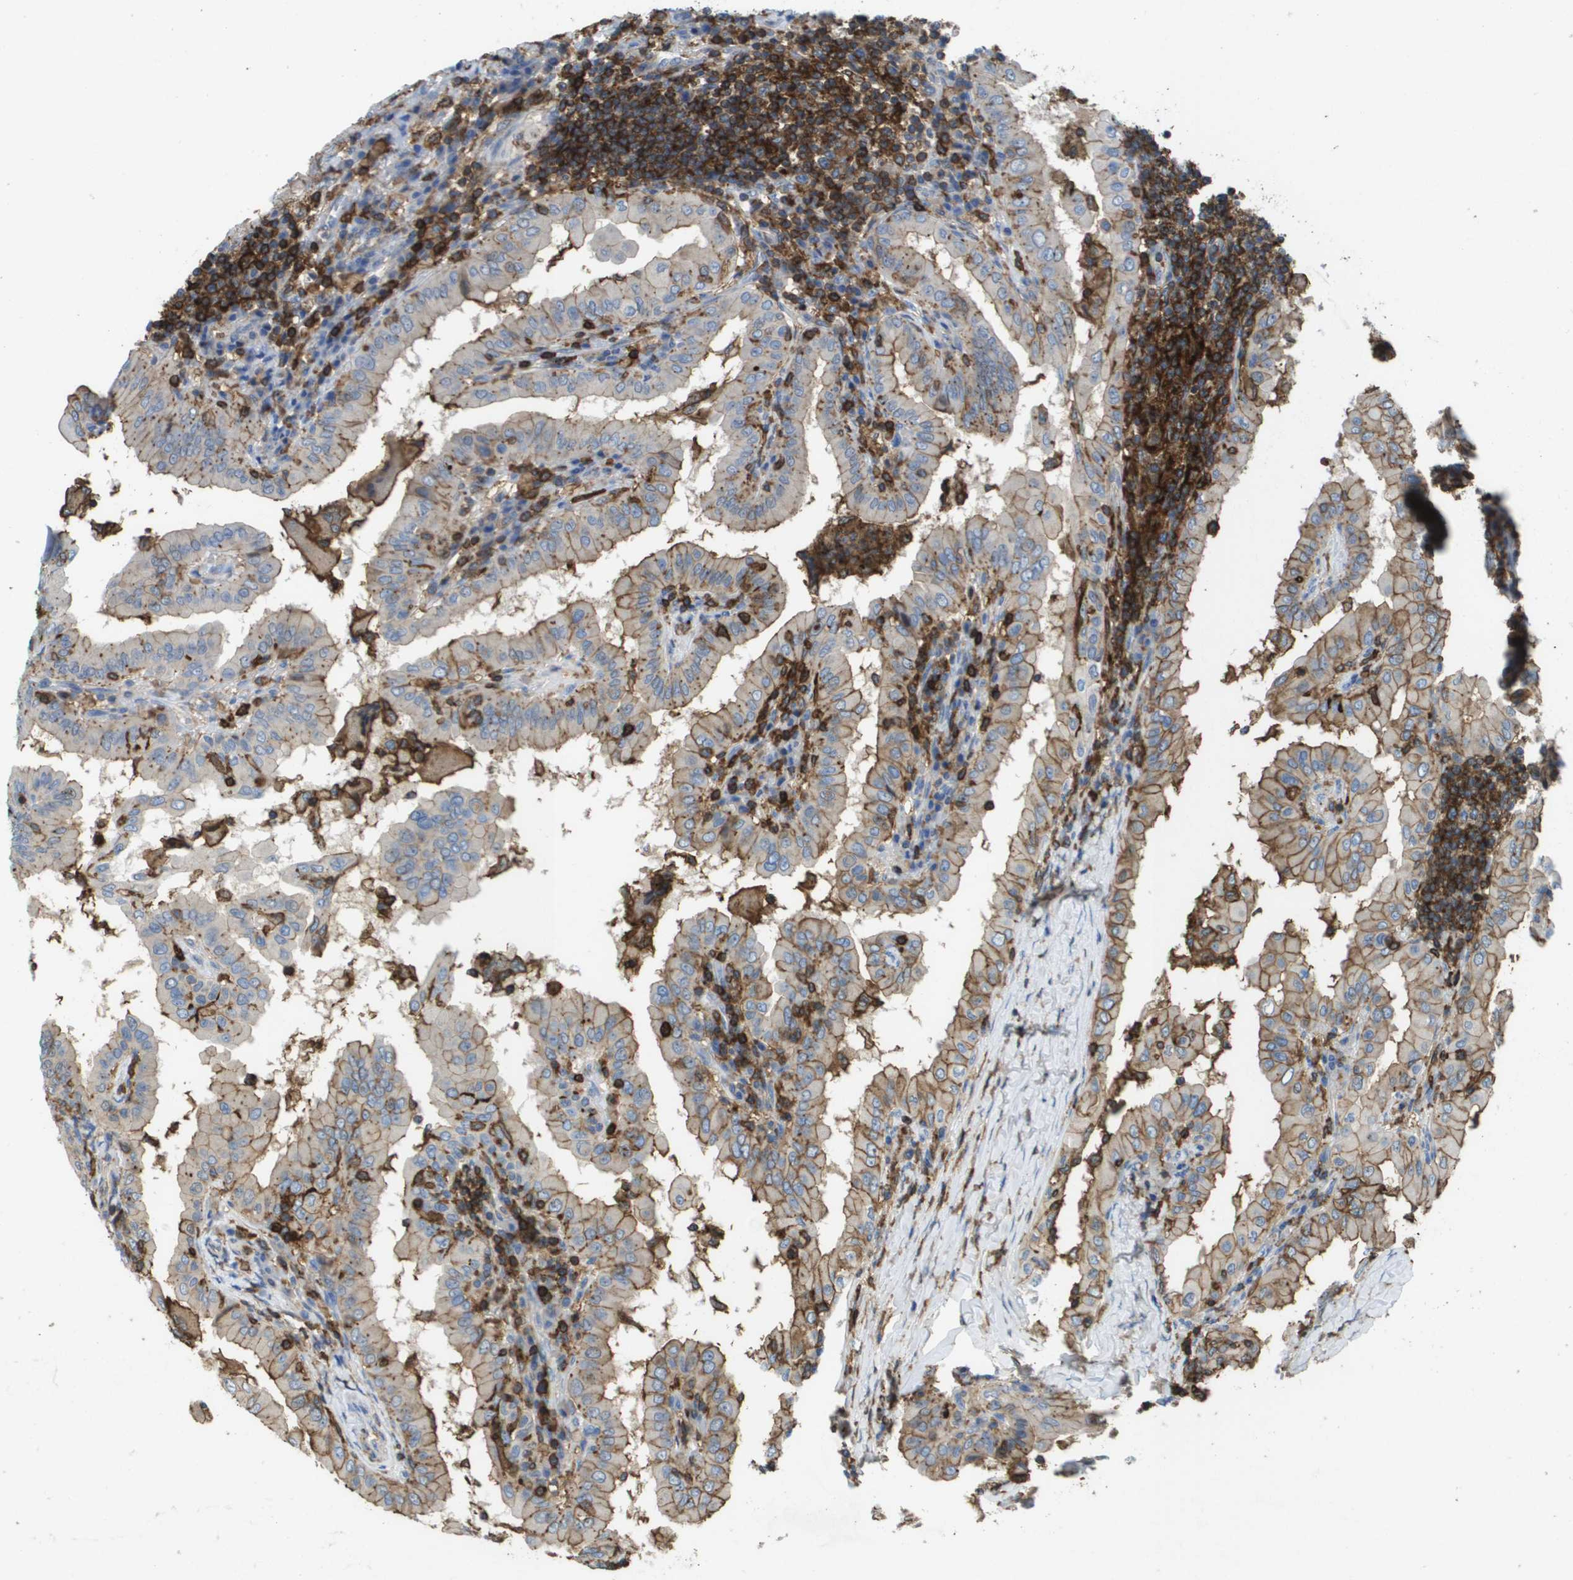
{"staining": {"intensity": "moderate", "quantity": "<25%", "location": "cytoplasmic/membranous"}, "tissue": "thyroid cancer", "cell_type": "Tumor cells", "image_type": "cancer", "snomed": [{"axis": "morphology", "description": "Papillary adenocarcinoma, NOS"}, {"axis": "topography", "description": "Thyroid gland"}], "caption": "IHC image of neoplastic tissue: human thyroid cancer stained using IHC demonstrates low levels of moderate protein expression localized specifically in the cytoplasmic/membranous of tumor cells, appearing as a cytoplasmic/membranous brown color.", "gene": "PASK", "patient": {"sex": "male", "age": 33}}